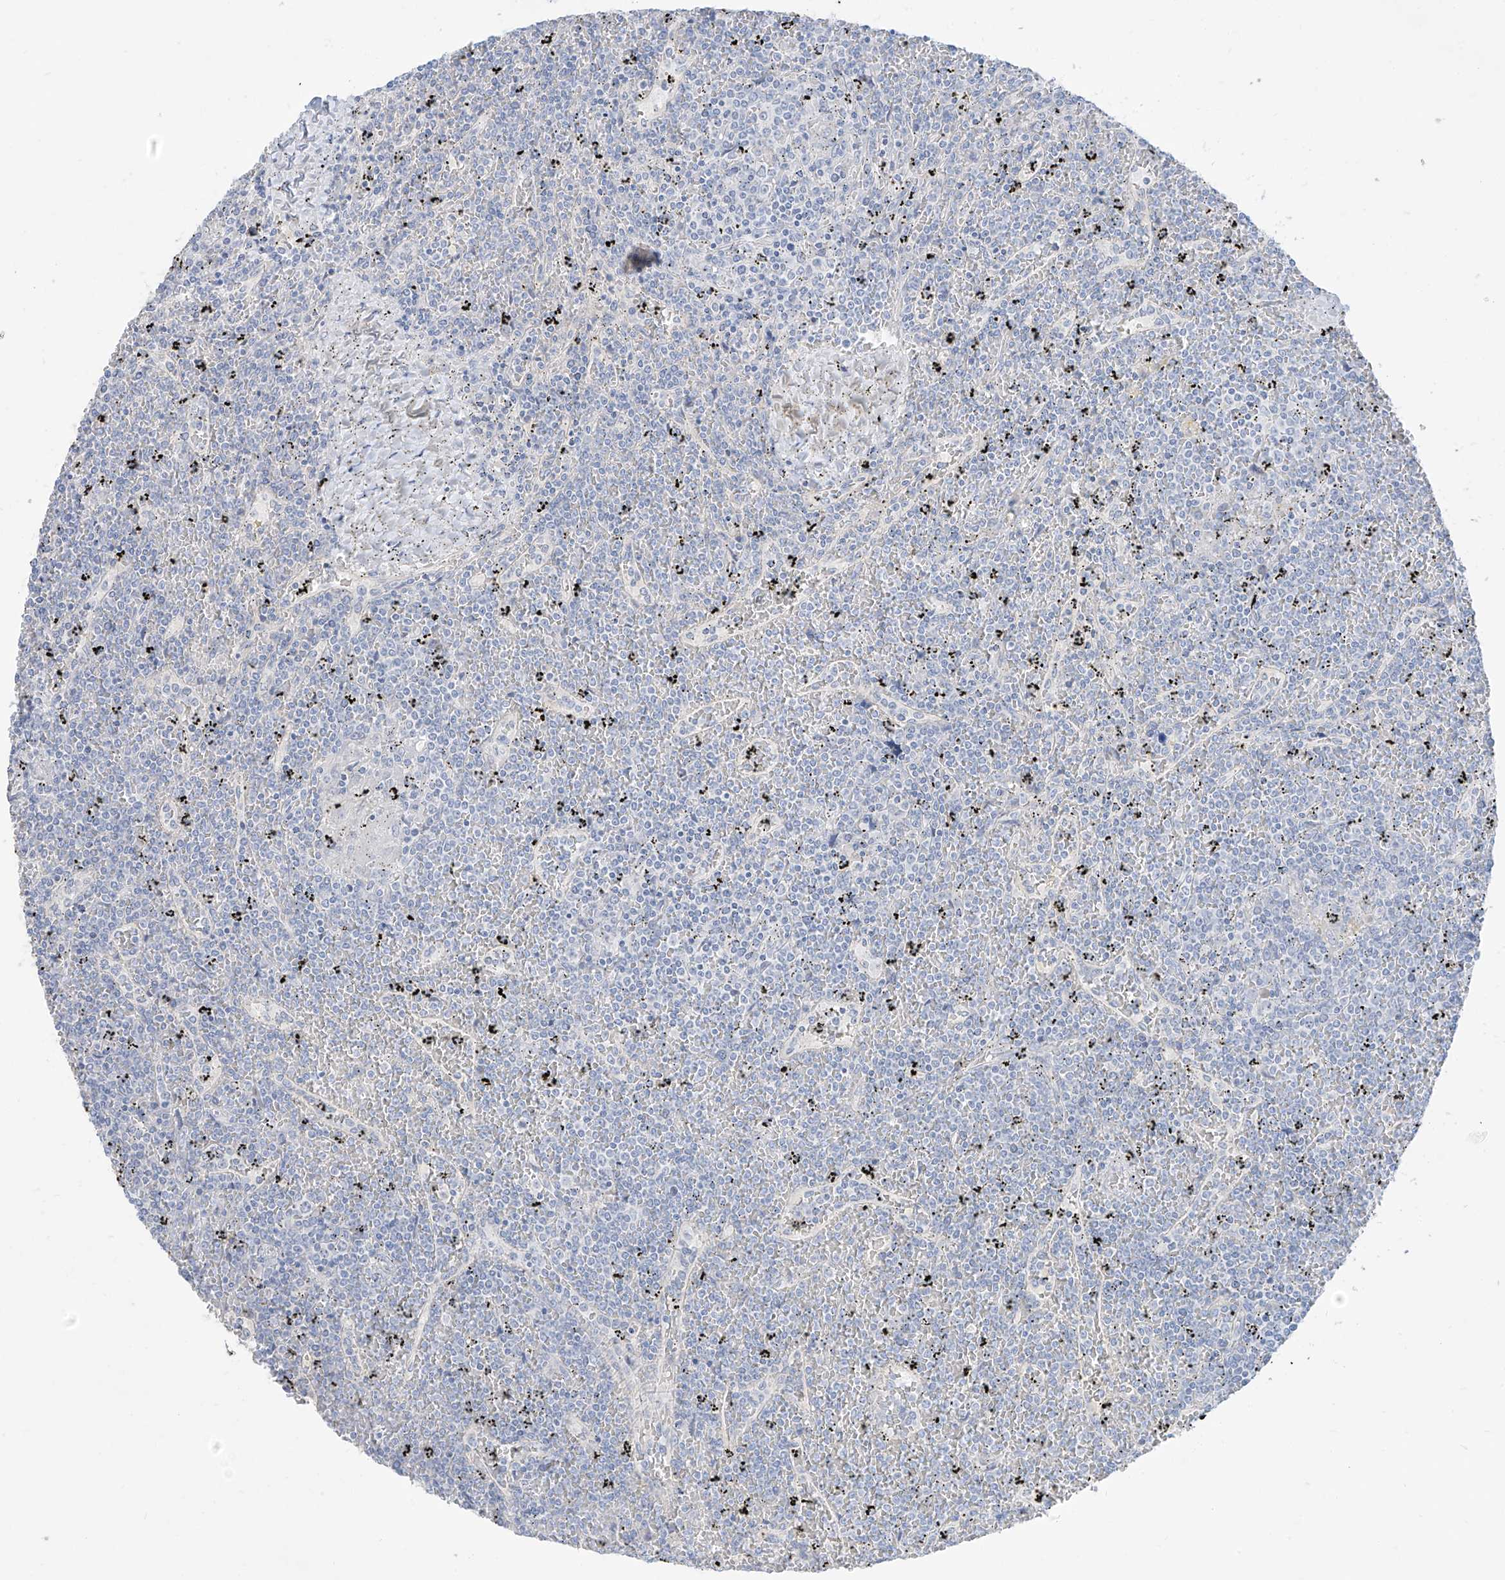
{"staining": {"intensity": "negative", "quantity": "none", "location": "none"}, "tissue": "lymphoma", "cell_type": "Tumor cells", "image_type": "cancer", "snomed": [{"axis": "morphology", "description": "Malignant lymphoma, non-Hodgkin's type, Low grade"}, {"axis": "topography", "description": "Spleen"}], "caption": "Malignant lymphoma, non-Hodgkin's type (low-grade) stained for a protein using IHC displays no staining tumor cells.", "gene": "ARHGEF40", "patient": {"sex": "female", "age": 19}}